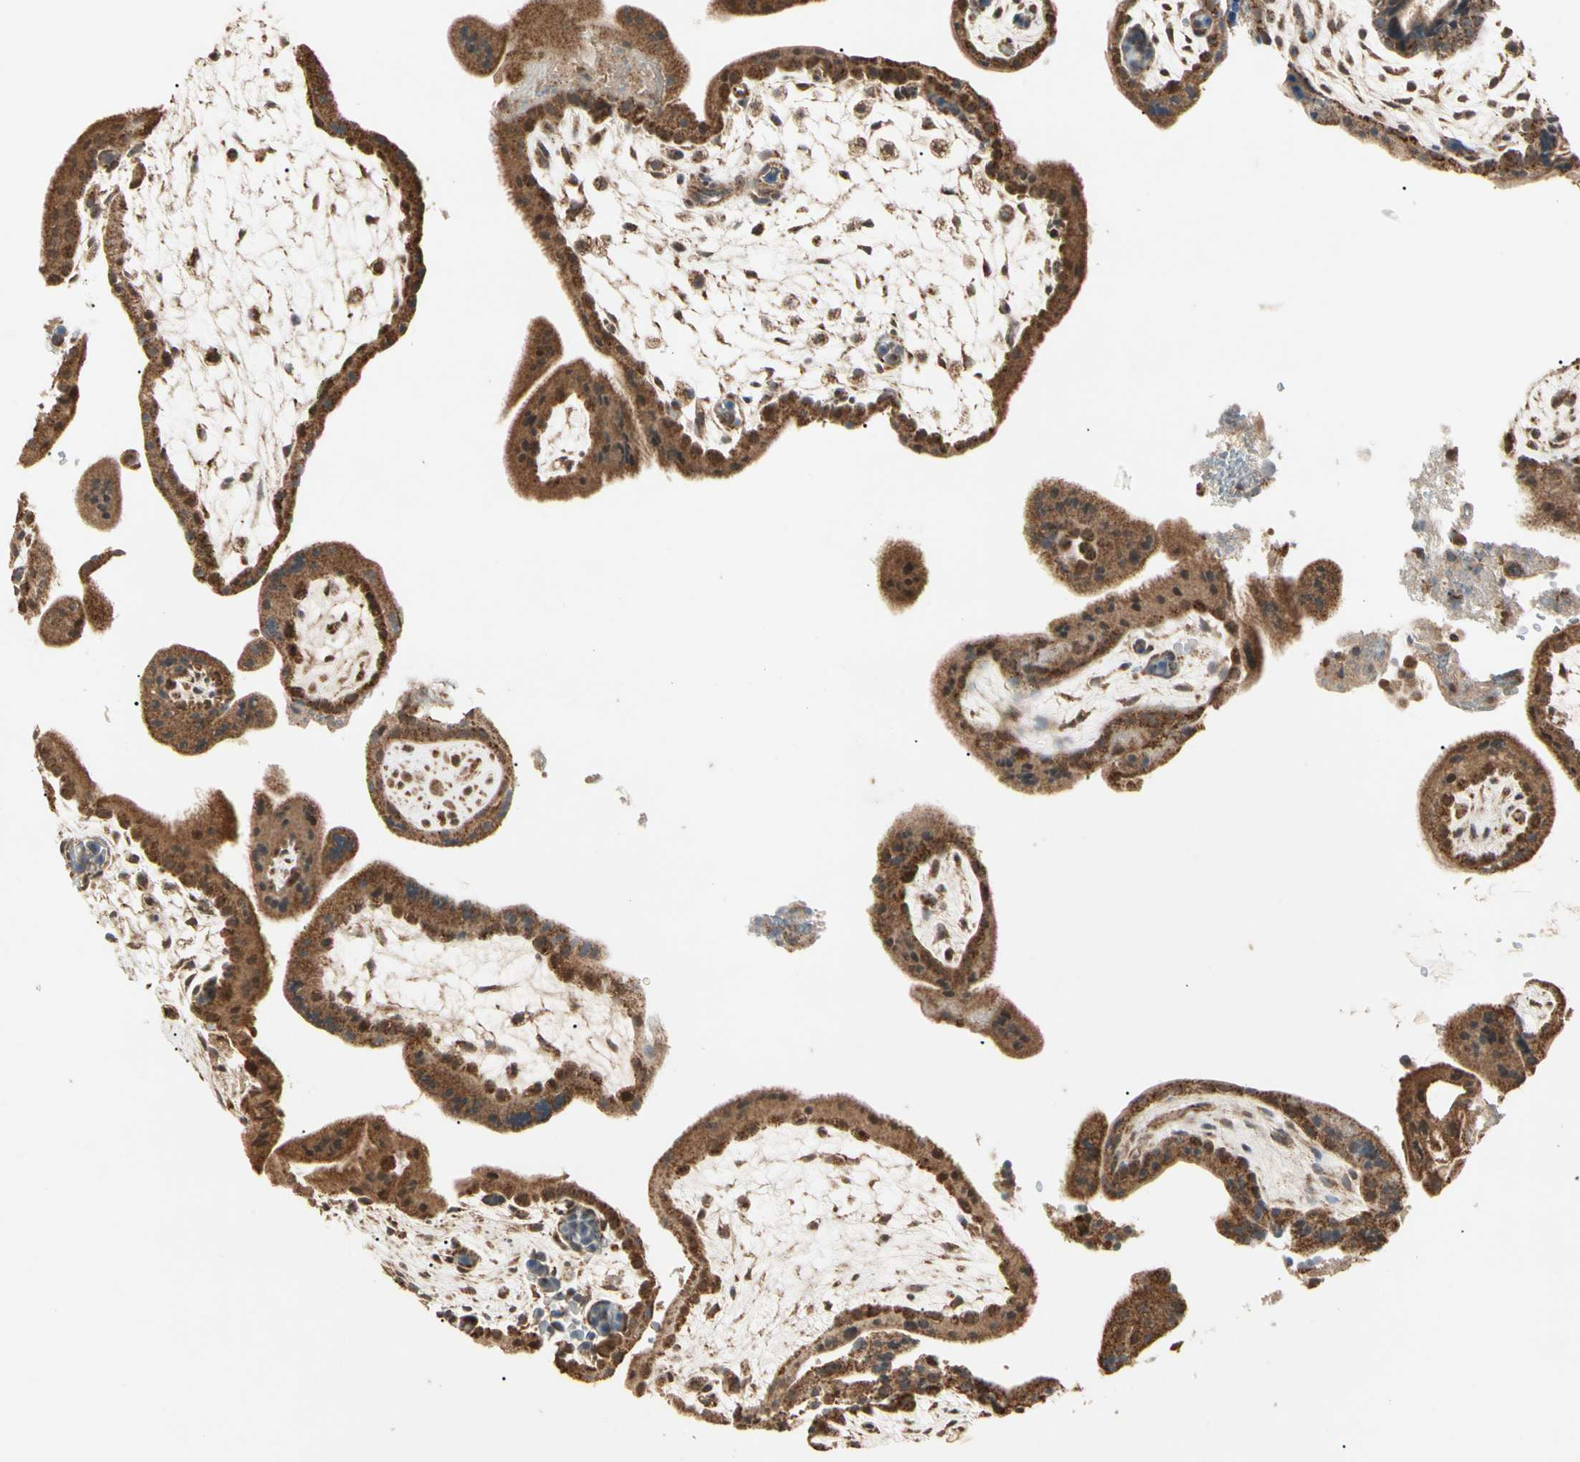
{"staining": {"intensity": "strong", "quantity": ">75%", "location": "cytoplasmic/membranous"}, "tissue": "placenta", "cell_type": "Trophoblastic cells", "image_type": "normal", "snomed": [{"axis": "morphology", "description": "Normal tissue, NOS"}, {"axis": "topography", "description": "Placenta"}], "caption": "A high-resolution photomicrograph shows immunohistochemistry staining of benign placenta, which reveals strong cytoplasmic/membranous expression in about >75% of trophoblastic cells.", "gene": "PRDX5", "patient": {"sex": "female", "age": 35}}